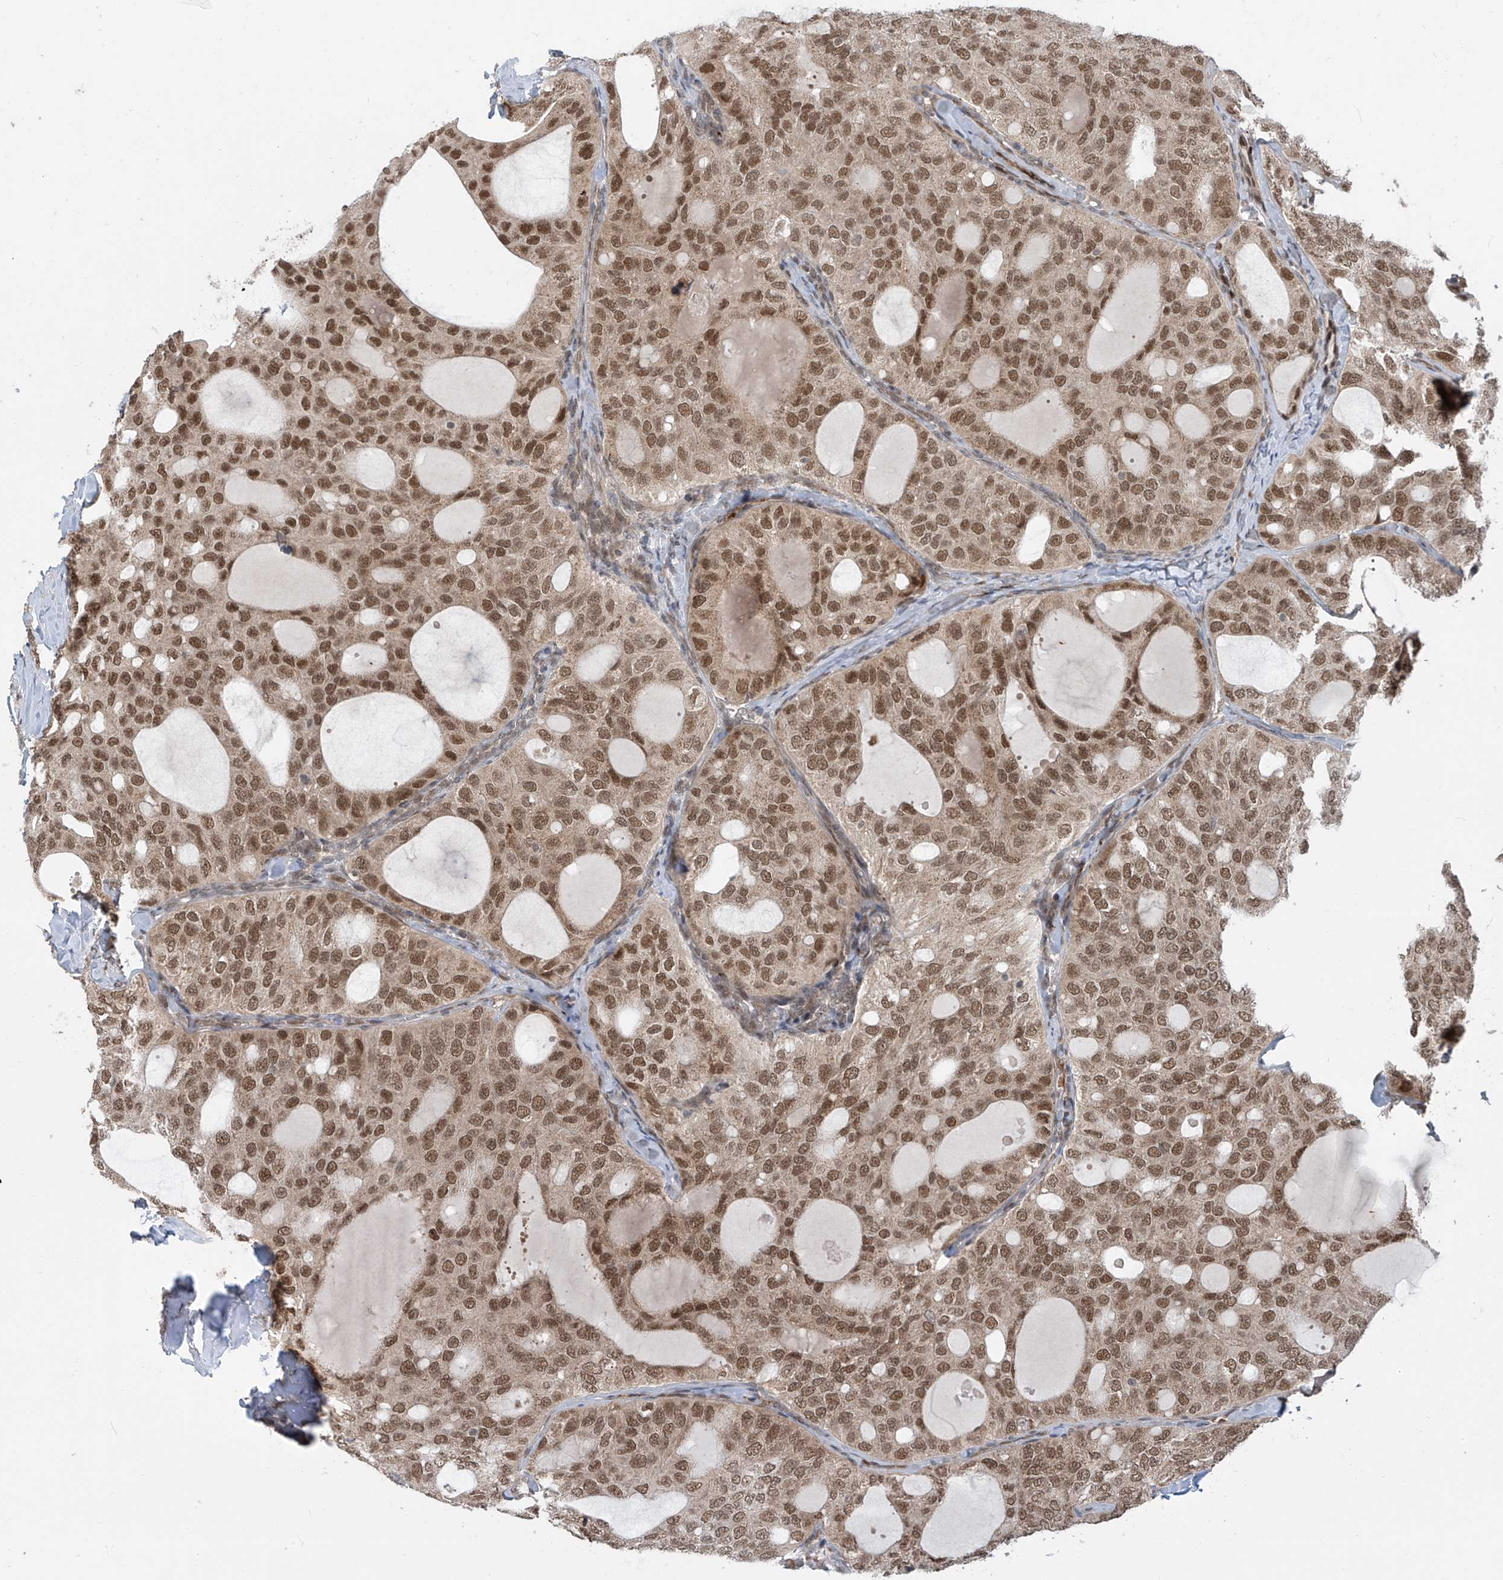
{"staining": {"intensity": "moderate", "quantity": ">75%", "location": "nuclear"}, "tissue": "thyroid cancer", "cell_type": "Tumor cells", "image_type": "cancer", "snomed": [{"axis": "morphology", "description": "Follicular adenoma carcinoma, NOS"}, {"axis": "topography", "description": "Thyroid gland"}], "caption": "This is an image of immunohistochemistry (IHC) staining of thyroid follicular adenoma carcinoma, which shows moderate staining in the nuclear of tumor cells.", "gene": "LAGE3", "patient": {"sex": "male", "age": 75}}